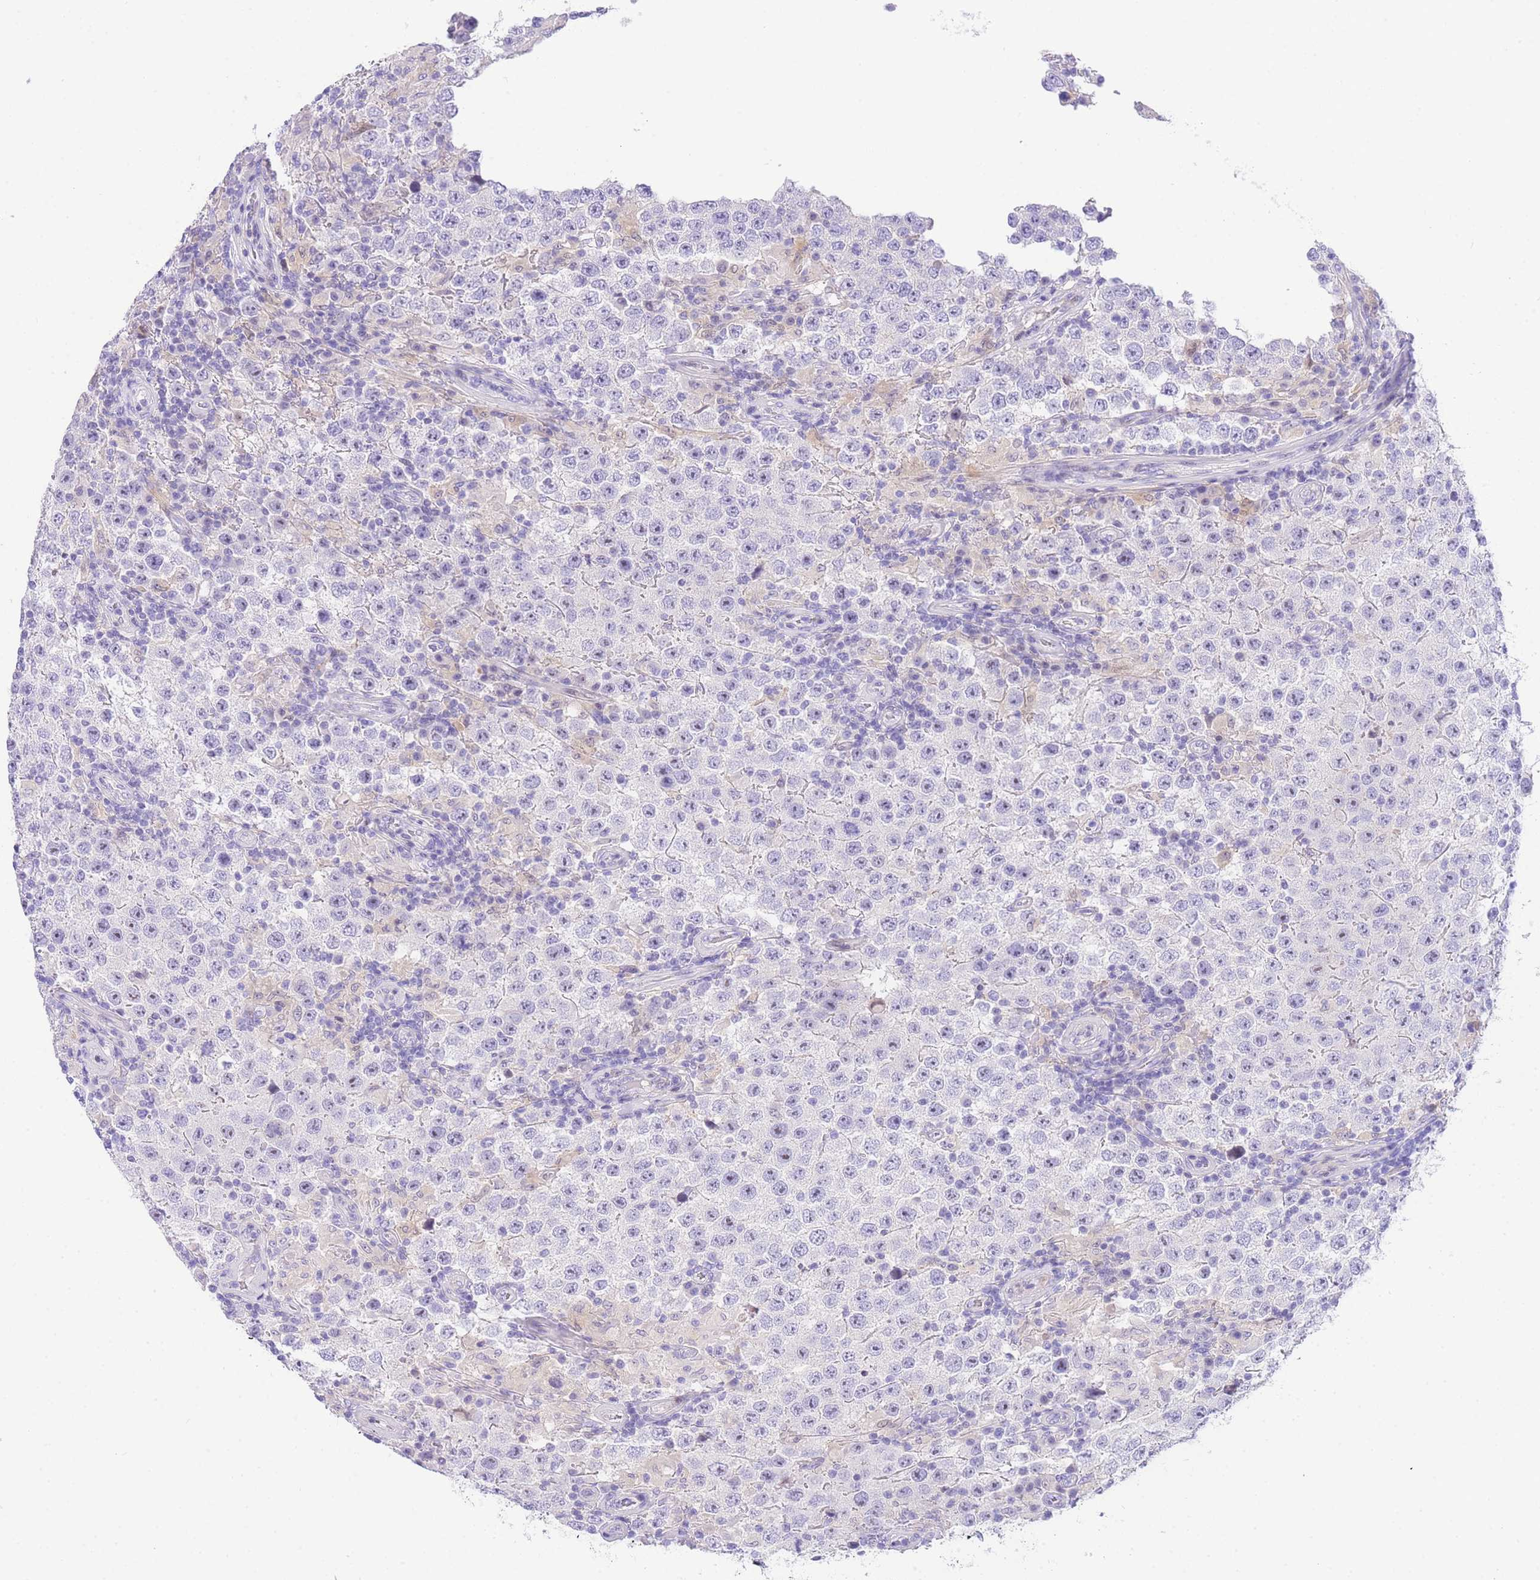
{"staining": {"intensity": "negative", "quantity": "none", "location": "none"}, "tissue": "testis cancer", "cell_type": "Tumor cells", "image_type": "cancer", "snomed": [{"axis": "morphology", "description": "Normal tissue, NOS"}, {"axis": "morphology", "description": "Urothelial carcinoma, High grade"}, {"axis": "morphology", "description": "Seminoma, NOS"}, {"axis": "morphology", "description": "Carcinoma, Embryonal, NOS"}, {"axis": "topography", "description": "Urinary bladder"}, {"axis": "topography", "description": "Testis"}], "caption": "Testis cancer (urothelial carcinoma (high-grade)) stained for a protein using immunohistochemistry displays no positivity tumor cells.", "gene": "TIFAB", "patient": {"sex": "male", "age": 41}}